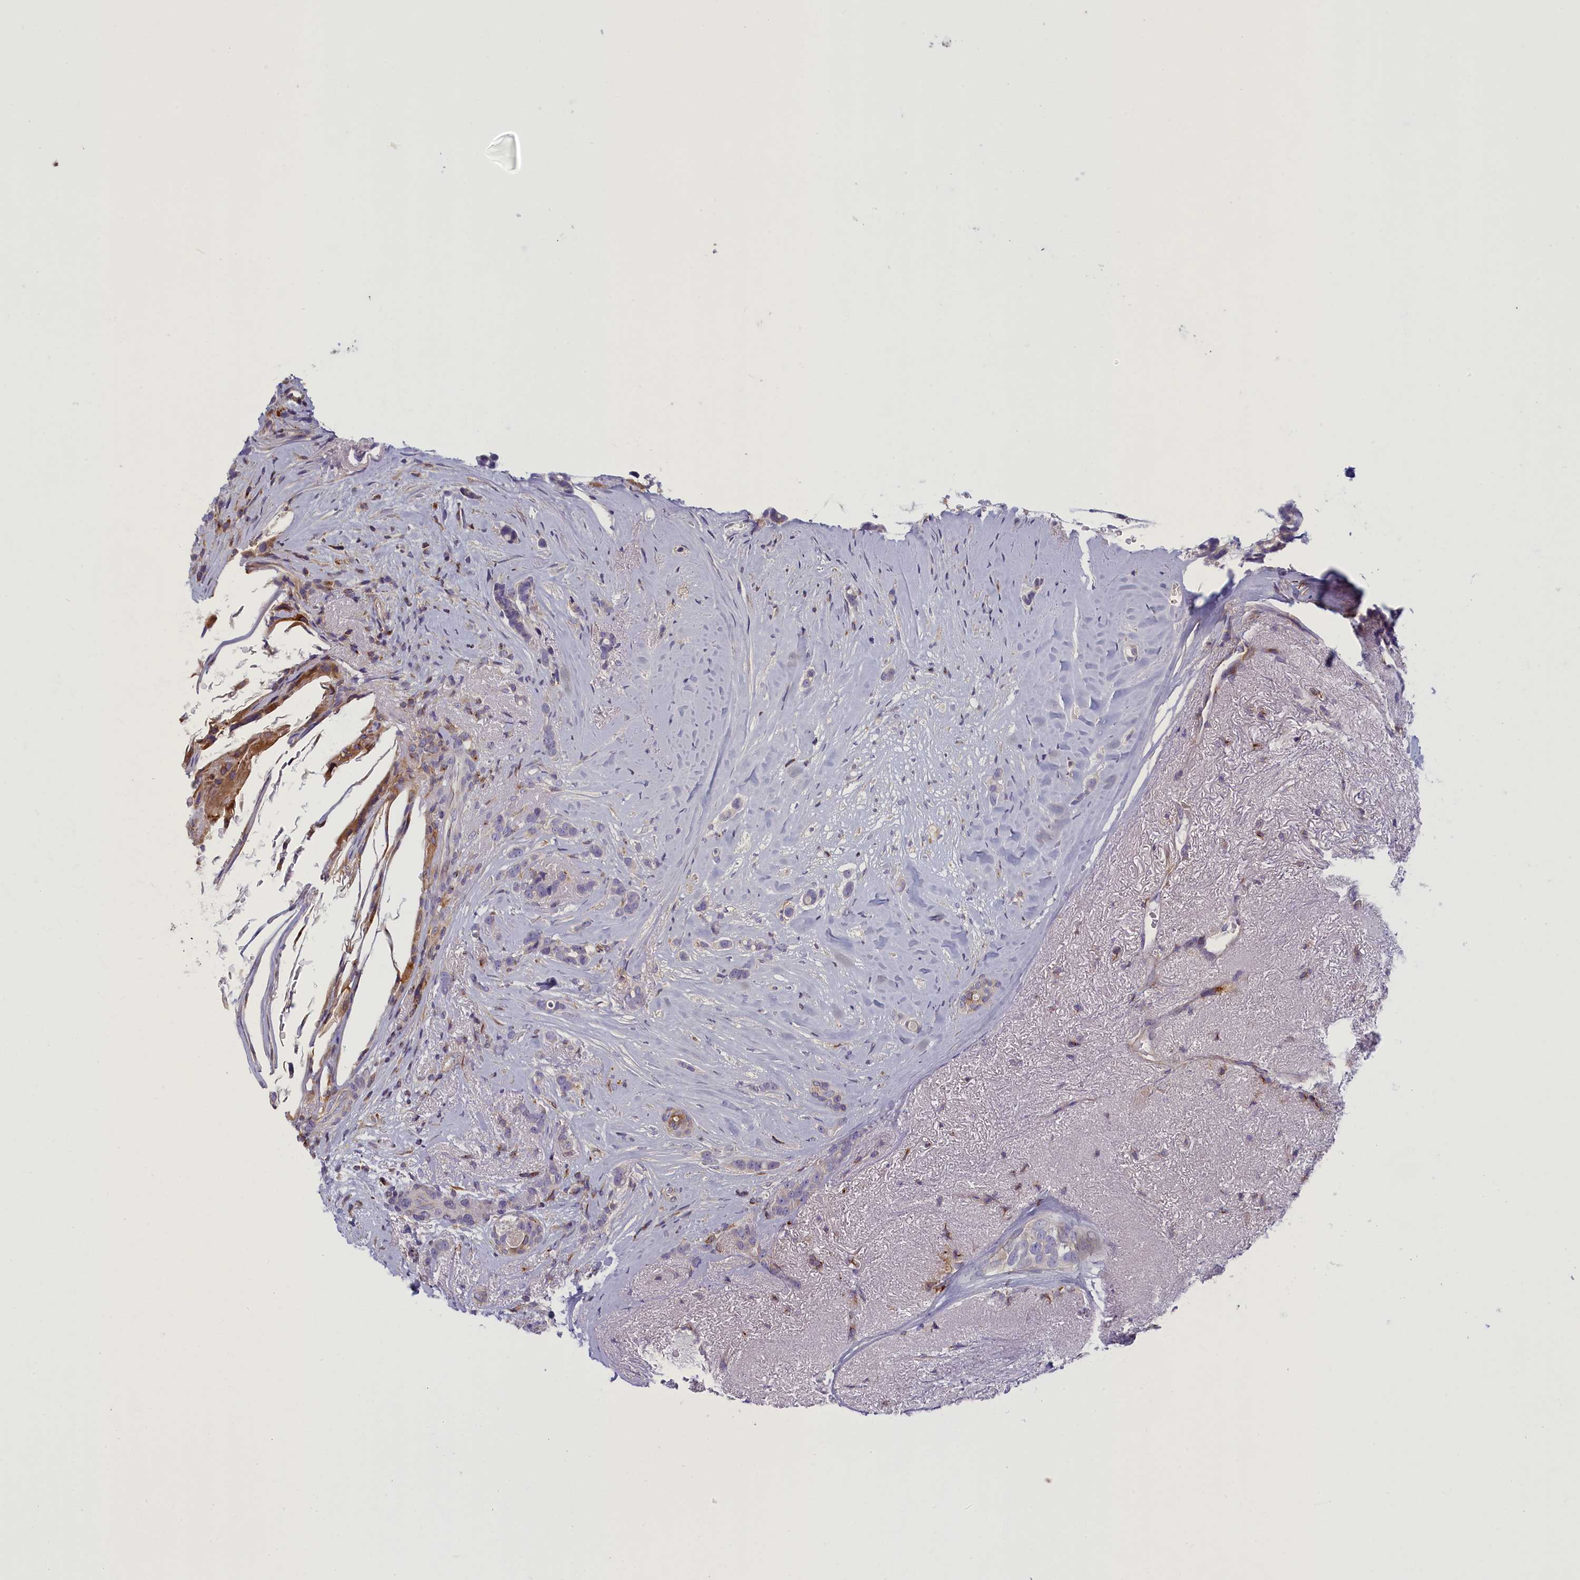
{"staining": {"intensity": "negative", "quantity": "none", "location": "none"}, "tissue": "breast cancer", "cell_type": "Tumor cells", "image_type": "cancer", "snomed": [{"axis": "morphology", "description": "Lobular carcinoma"}, {"axis": "topography", "description": "Breast"}], "caption": "Breast cancer (lobular carcinoma) was stained to show a protein in brown. There is no significant positivity in tumor cells.", "gene": "NOL10", "patient": {"sex": "female", "age": 51}}